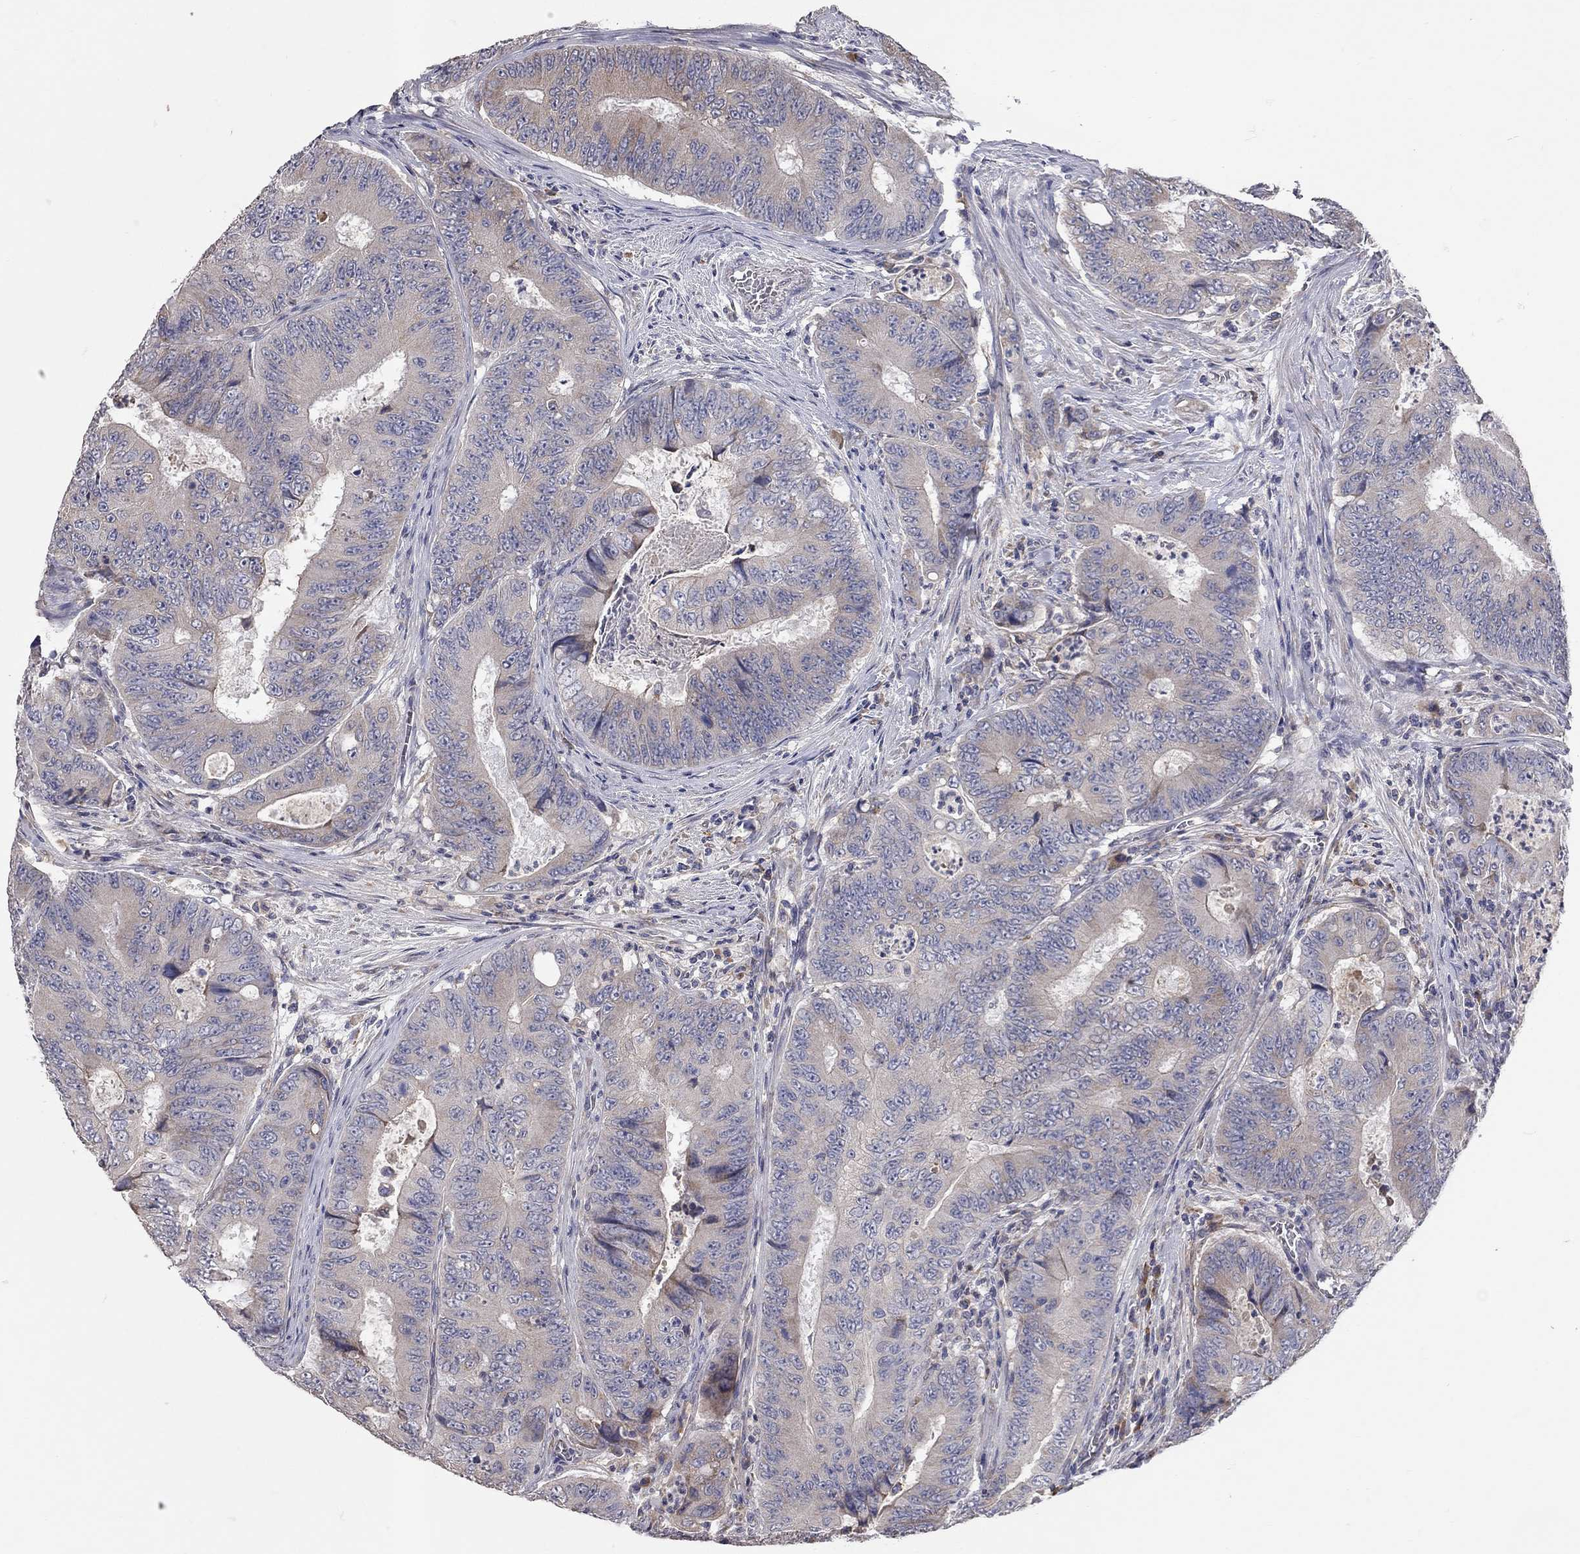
{"staining": {"intensity": "negative", "quantity": "none", "location": "none"}, "tissue": "colorectal cancer", "cell_type": "Tumor cells", "image_type": "cancer", "snomed": [{"axis": "morphology", "description": "Adenocarcinoma, NOS"}, {"axis": "topography", "description": "Colon"}], "caption": "The micrograph shows no staining of tumor cells in colorectal cancer (adenocarcinoma).", "gene": "XAGE2", "patient": {"sex": "female", "age": 48}}